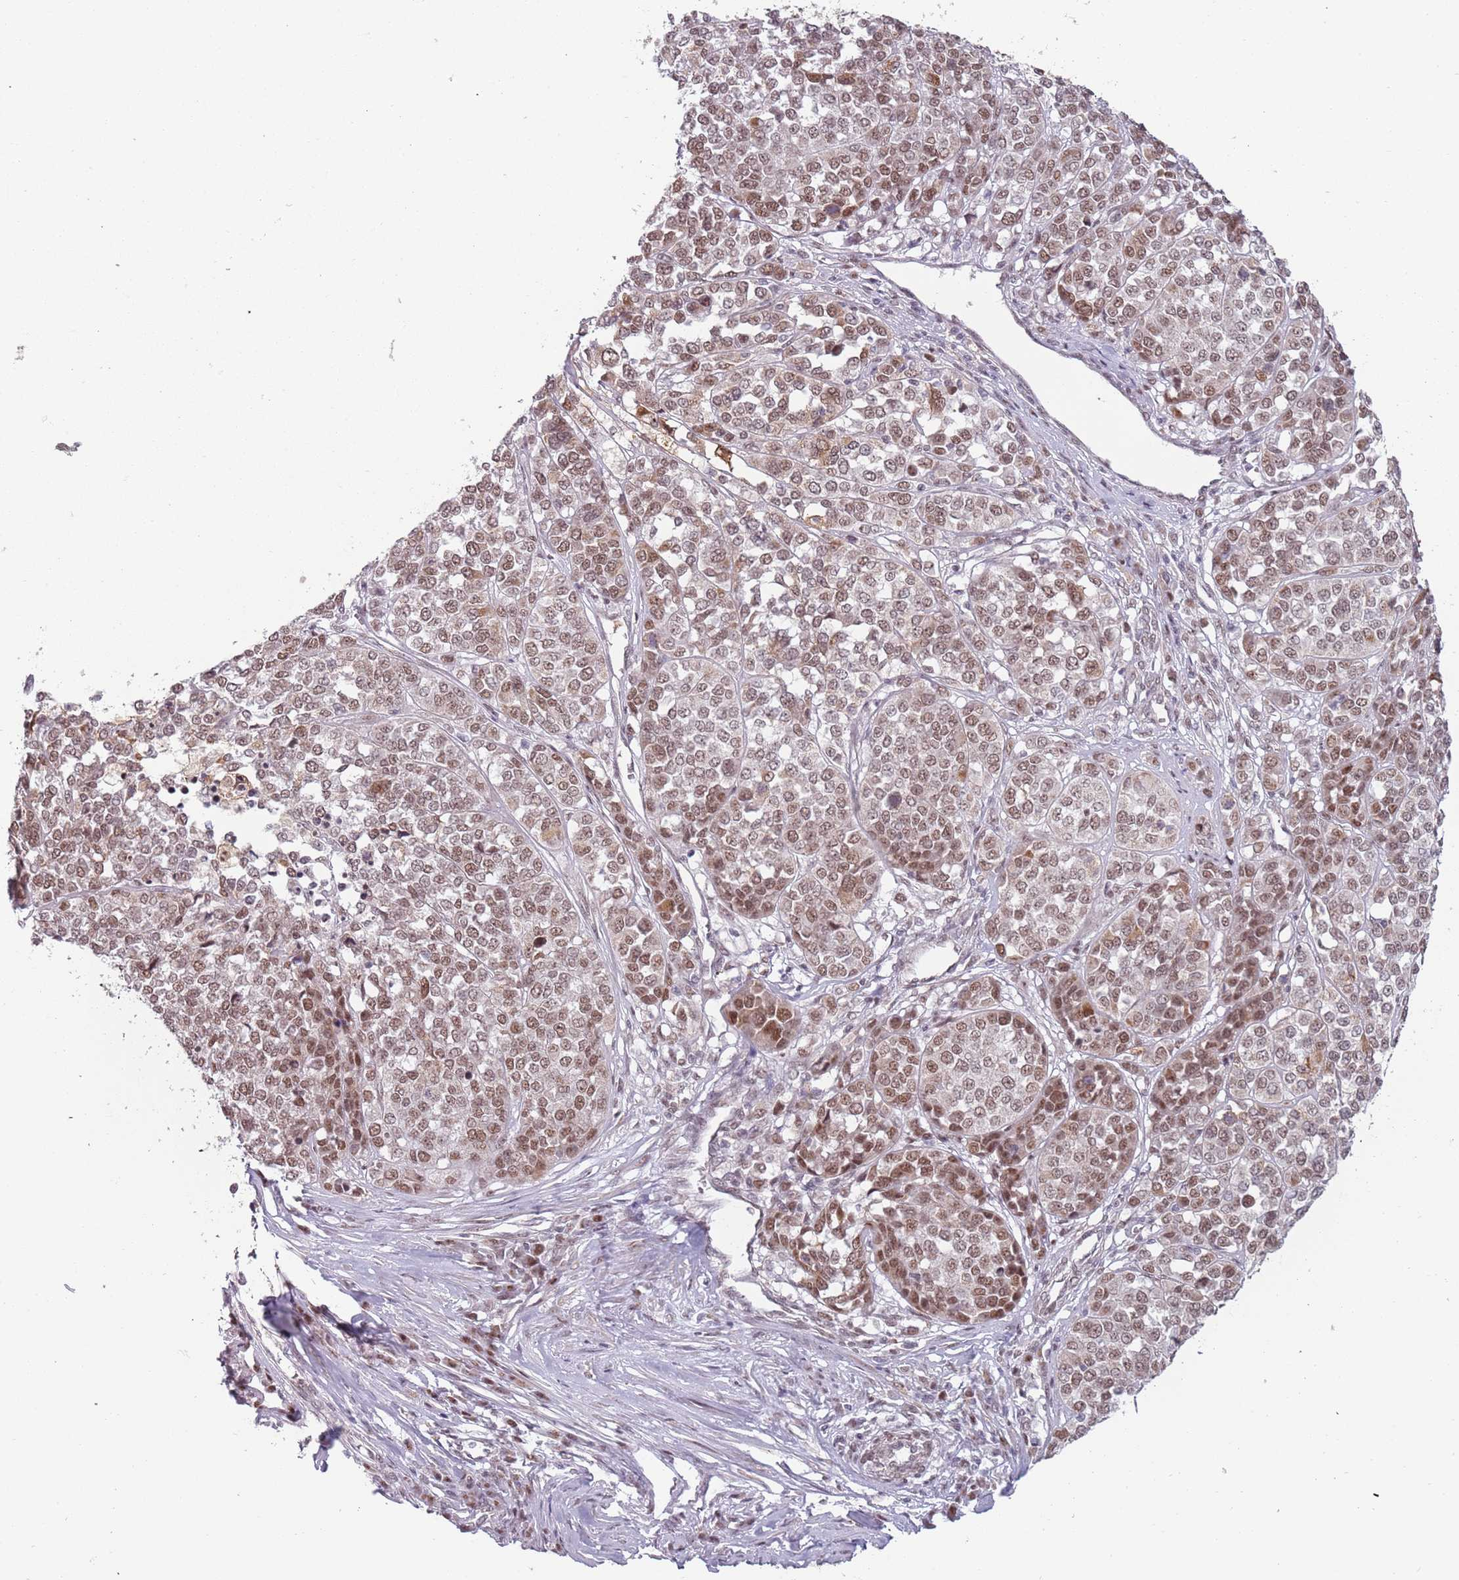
{"staining": {"intensity": "moderate", "quantity": ">75%", "location": "nuclear"}, "tissue": "melanoma", "cell_type": "Tumor cells", "image_type": "cancer", "snomed": [{"axis": "morphology", "description": "Malignant melanoma, Metastatic site"}, {"axis": "topography", "description": "Lymph node"}], "caption": "About >75% of tumor cells in melanoma exhibit moderate nuclear protein staining as visualized by brown immunohistochemical staining.", "gene": "REXO4", "patient": {"sex": "male", "age": 44}}